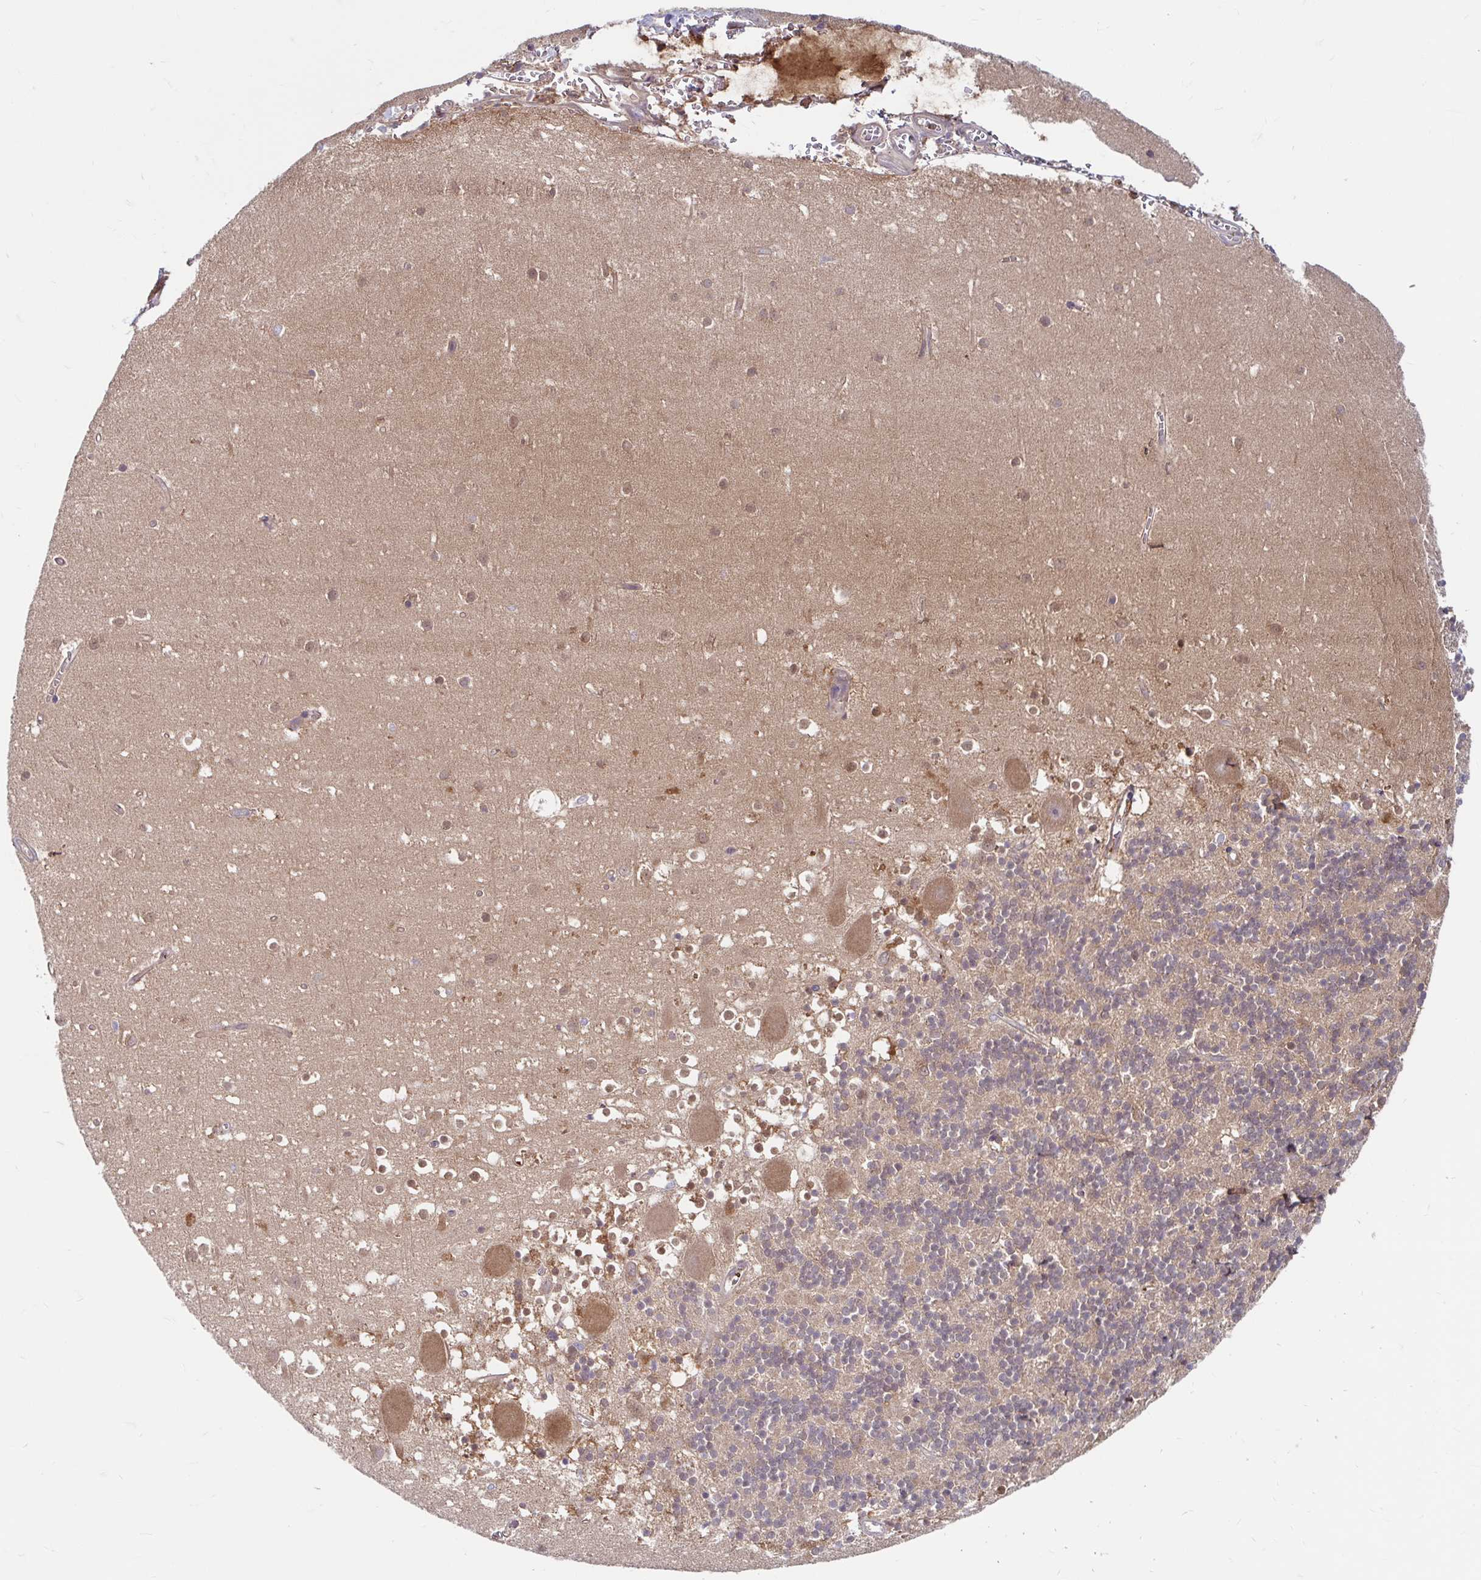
{"staining": {"intensity": "weak", "quantity": "<25%", "location": "cytoplasmic/membranous"}, "tissue": "cerebellum", "cell_type": "Cells in granular layer", "image_type": "normal", "snomed": [{"axis": "morphology", "description": "Normal tissue, NOS"}, {"axis": "topography", "description": "Cerebellum"}], "caption": "DAB immunohistochemical staining of benign cerebellum exhibits no significant positivity in cells in granular layer. (DAB (3,3'-diaminobenzidine) immunohistochemistry (IHC), high magnification).", "gene": "BLVRA", "patient": {"sex": "male", "age": 54}}